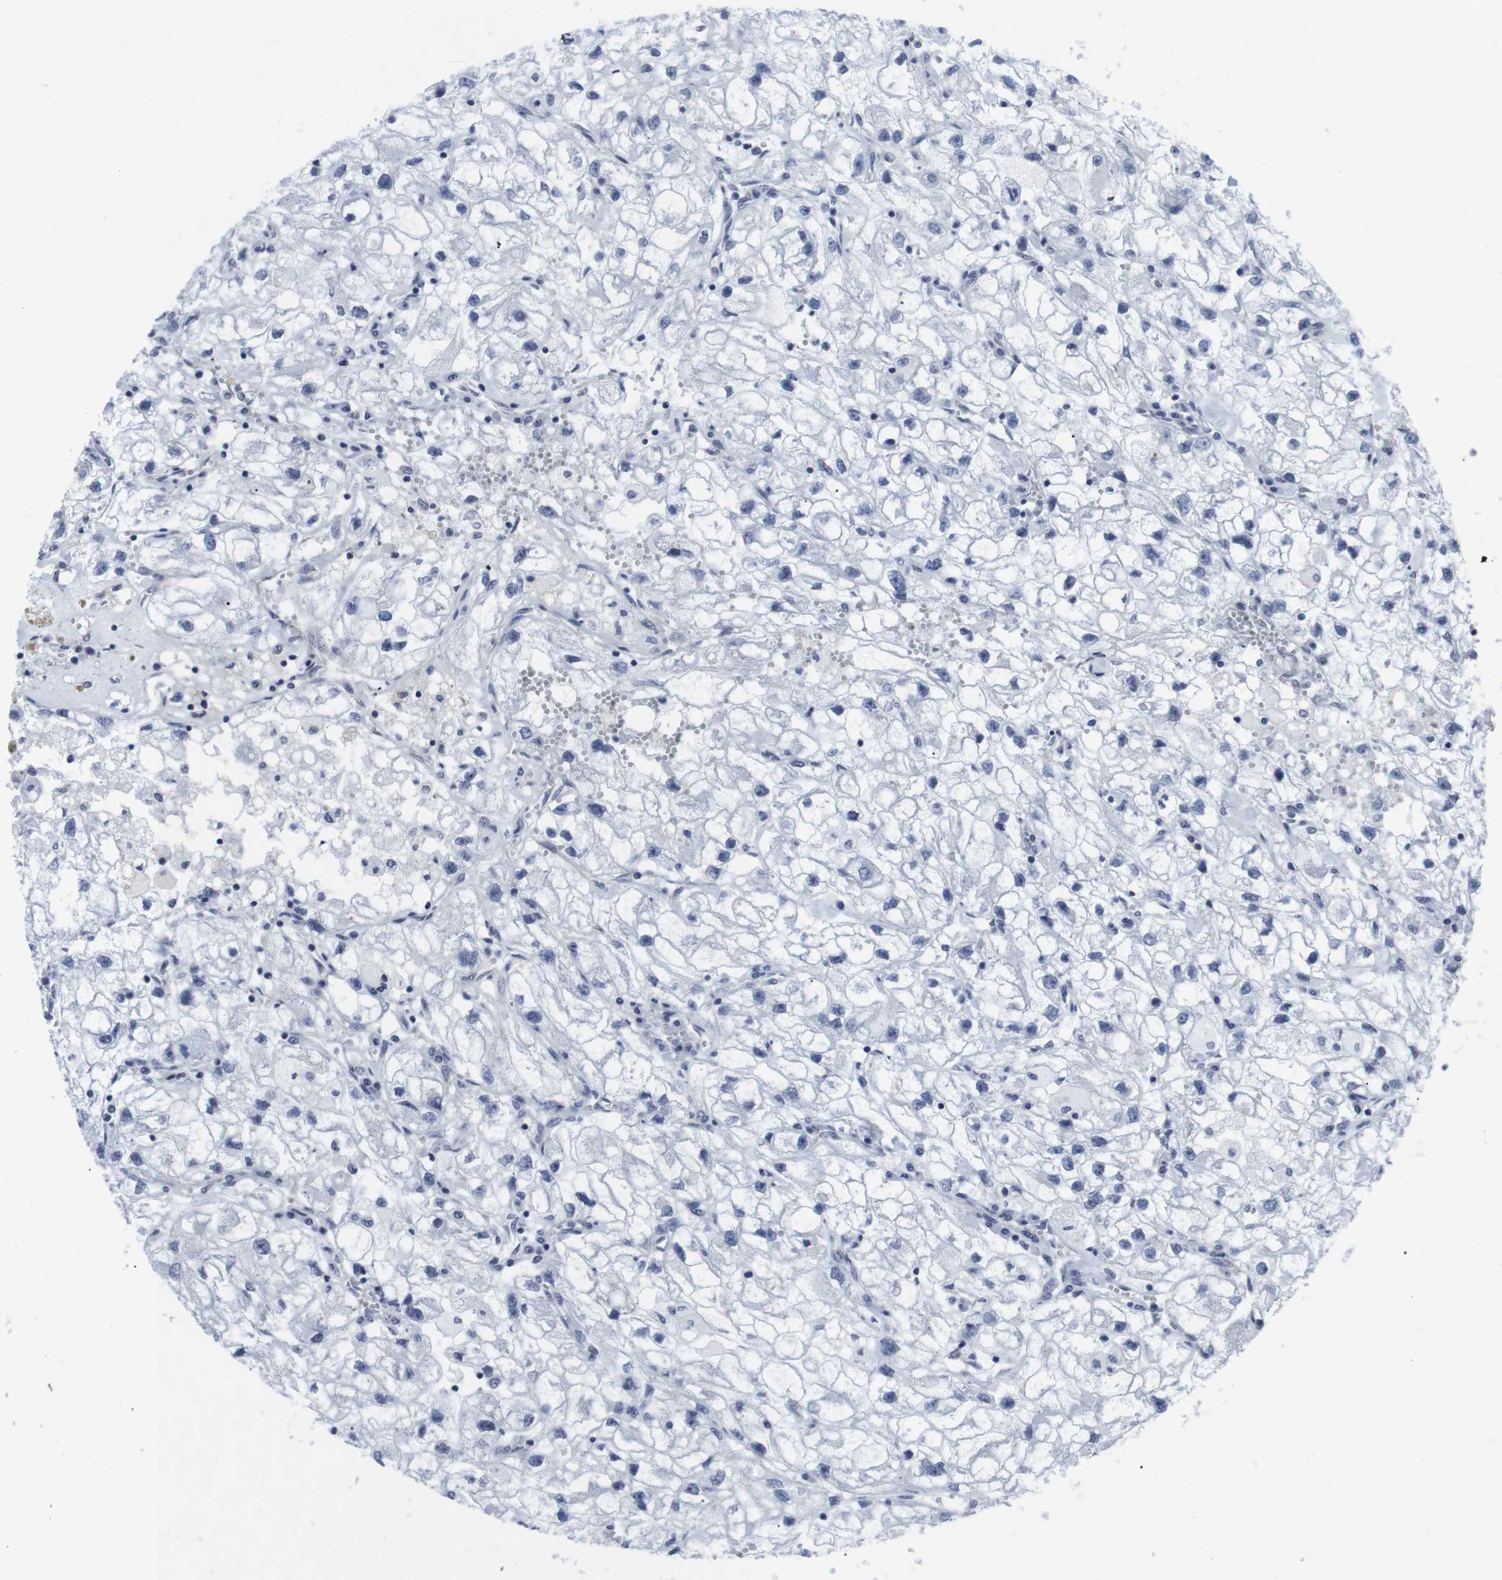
{"staining": {"intensity": "negative", "quantity": "none", "location": "none"}, "tissue": "renal cancer", "cell_type": "Tumor cells", "image_type": "cancer", "snomed": [{"axis": "morphology", "description": "Adenocarcinoma, NOS"}, {"axis": "topography", "description": "Kidney"}], "caption": "This is an immunohistochemistry (IHC) photomicrograph of renal adenocarcinoma. There is no expression in tumor cells.", "gene": "GEMIN2", "patient": {"sex": "female", "age": 70}}